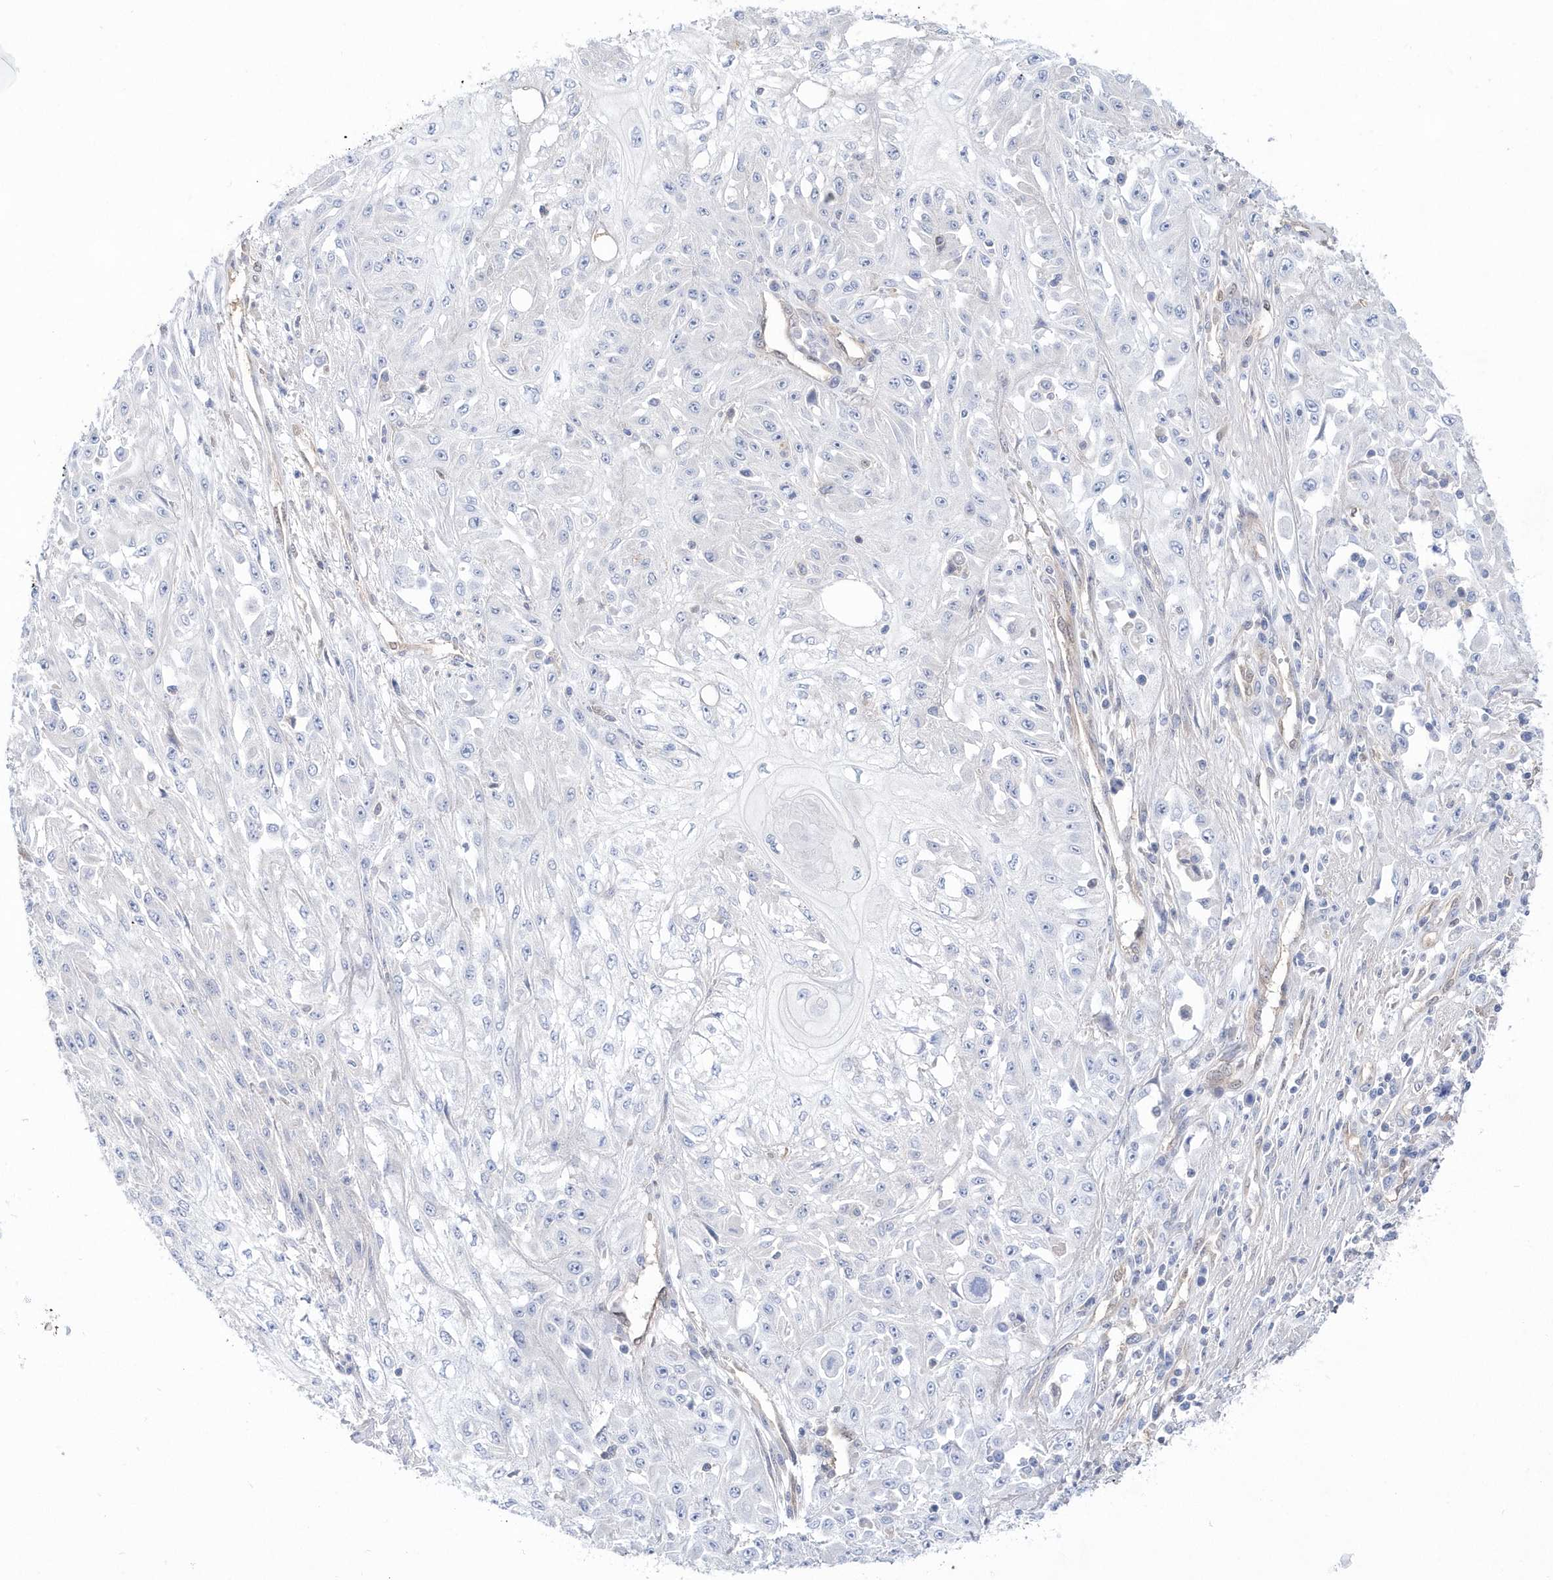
{"staining": {"intensity": "negative", "quantity": "none", "location": "none"}, "tissue": "skin cancer", "cell_type": "Tumor cells", "image_type": "cancer", "snomed": [{"axis": "morphology", "description": "Squamous cell carcinoma, NOS"}, {"axis": "morphology", "description": "Squamous cell carcinoma, metastatic, NOS"}, {"axis": "topography", "description": "Skin"}, {"axis": "topography", "description": "Lymph node"}], "caption": "Tumor cells show no significant positivity in skin cancer (metastatic squamous cell carcinoma). Brightfield microscopy of immunohistochemistry (IHC) stained with DAB (3,3'-diaminobenzidine) (brown) and hematoxylin (blue), captured at high magnification.", "gene": "BDH2", "patient": {"sex": "male", "age": 75}}